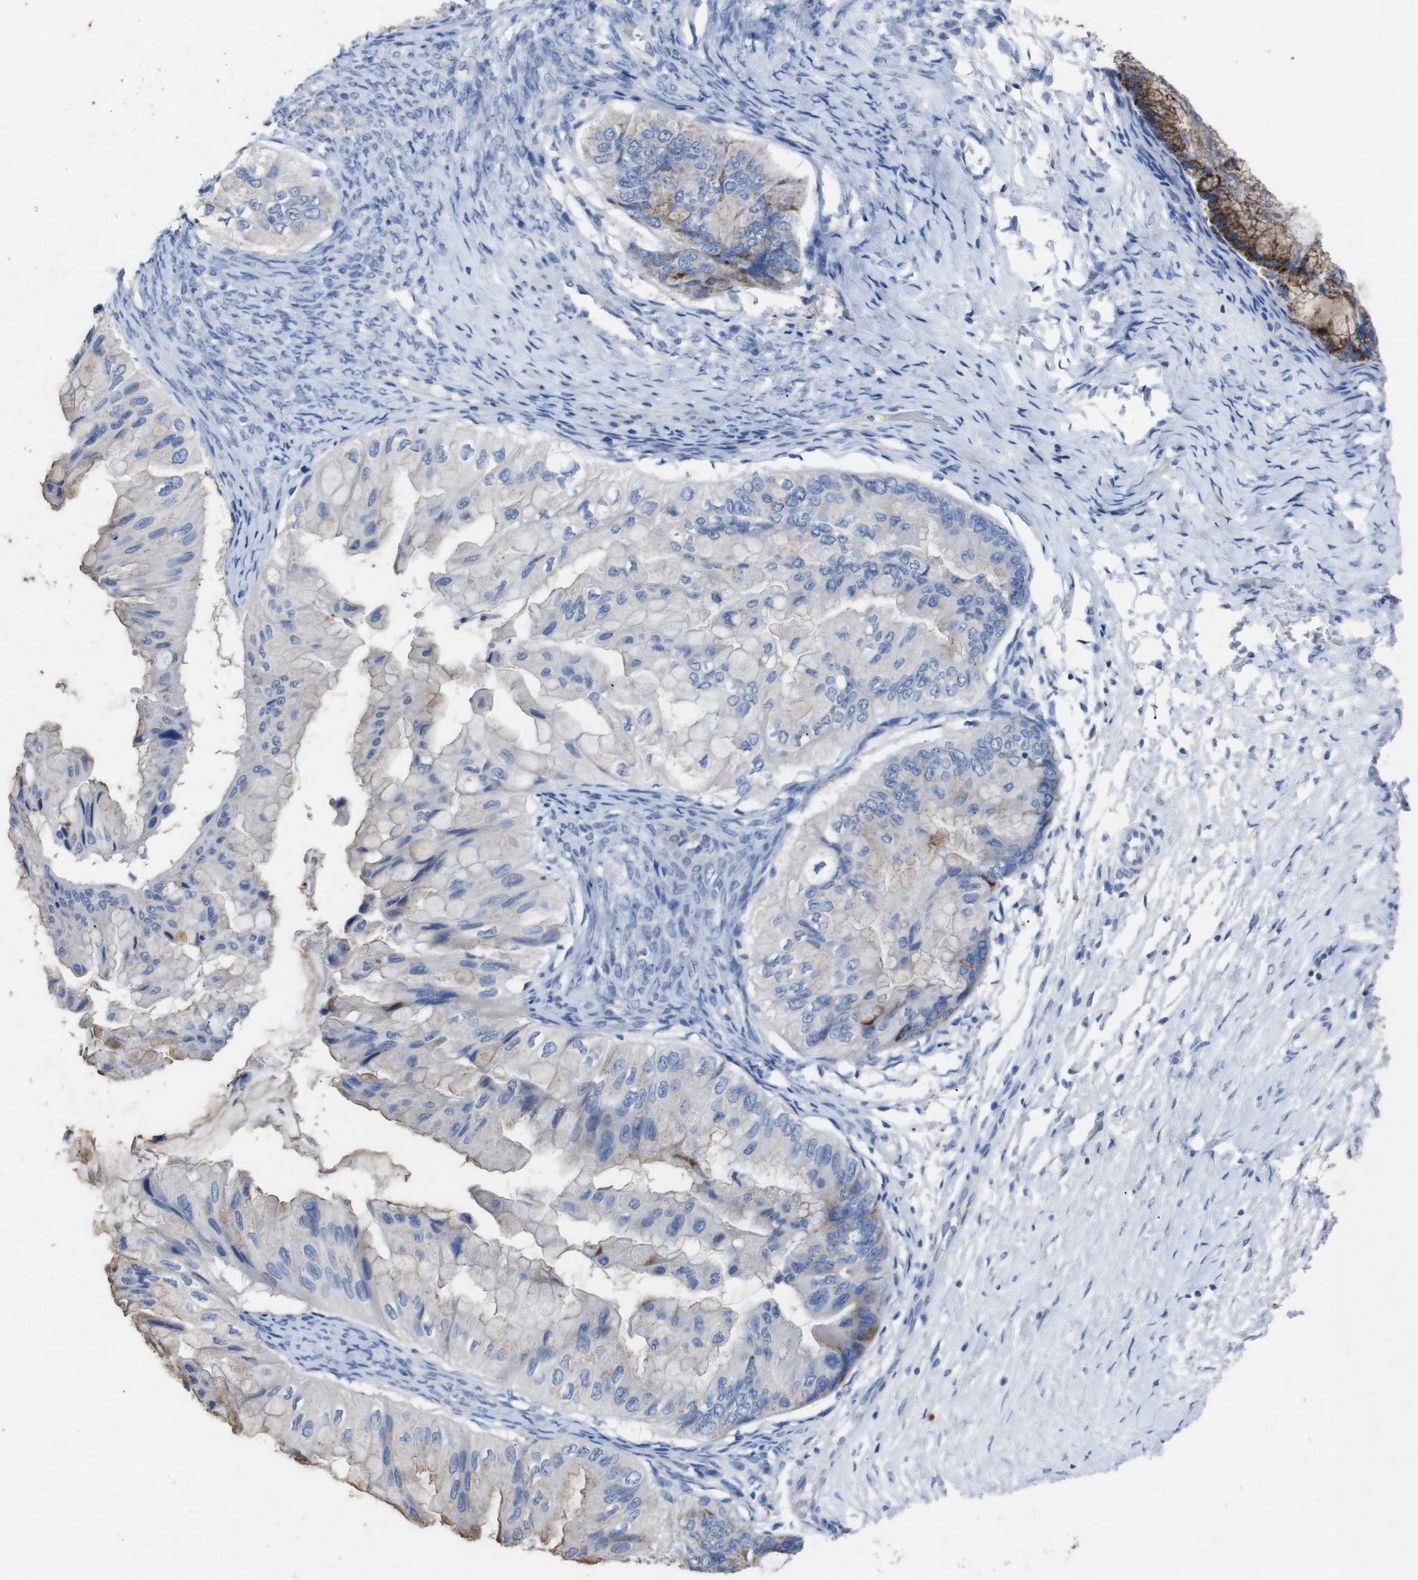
{"staining": {"intensity": "strong", "quantity": "25%-75%", "location": "cytoplasmic/membranous"}, "tissue": "ovarian cancer", "cell_type": "Tumor cells", "image_type": "cancer", "snomed": [{"axis": "morphology", "description": "Cystadenocarcinoma, mucinous, NOS"}, {"axis": "topography", "description": "Ovary"}], "caption": "Immunohistochemistry micrograph of neoplastic tissue: ovarian cancer stained using immunohistochemistry shows high levels of strong protein expression localized specifically in the cytoplasmic/membranous of tumor cells, appearing as a cytoplasmic/membranous brown color.", "gene": "GJB2", "patient": {"sex": "female", "age": 61}}